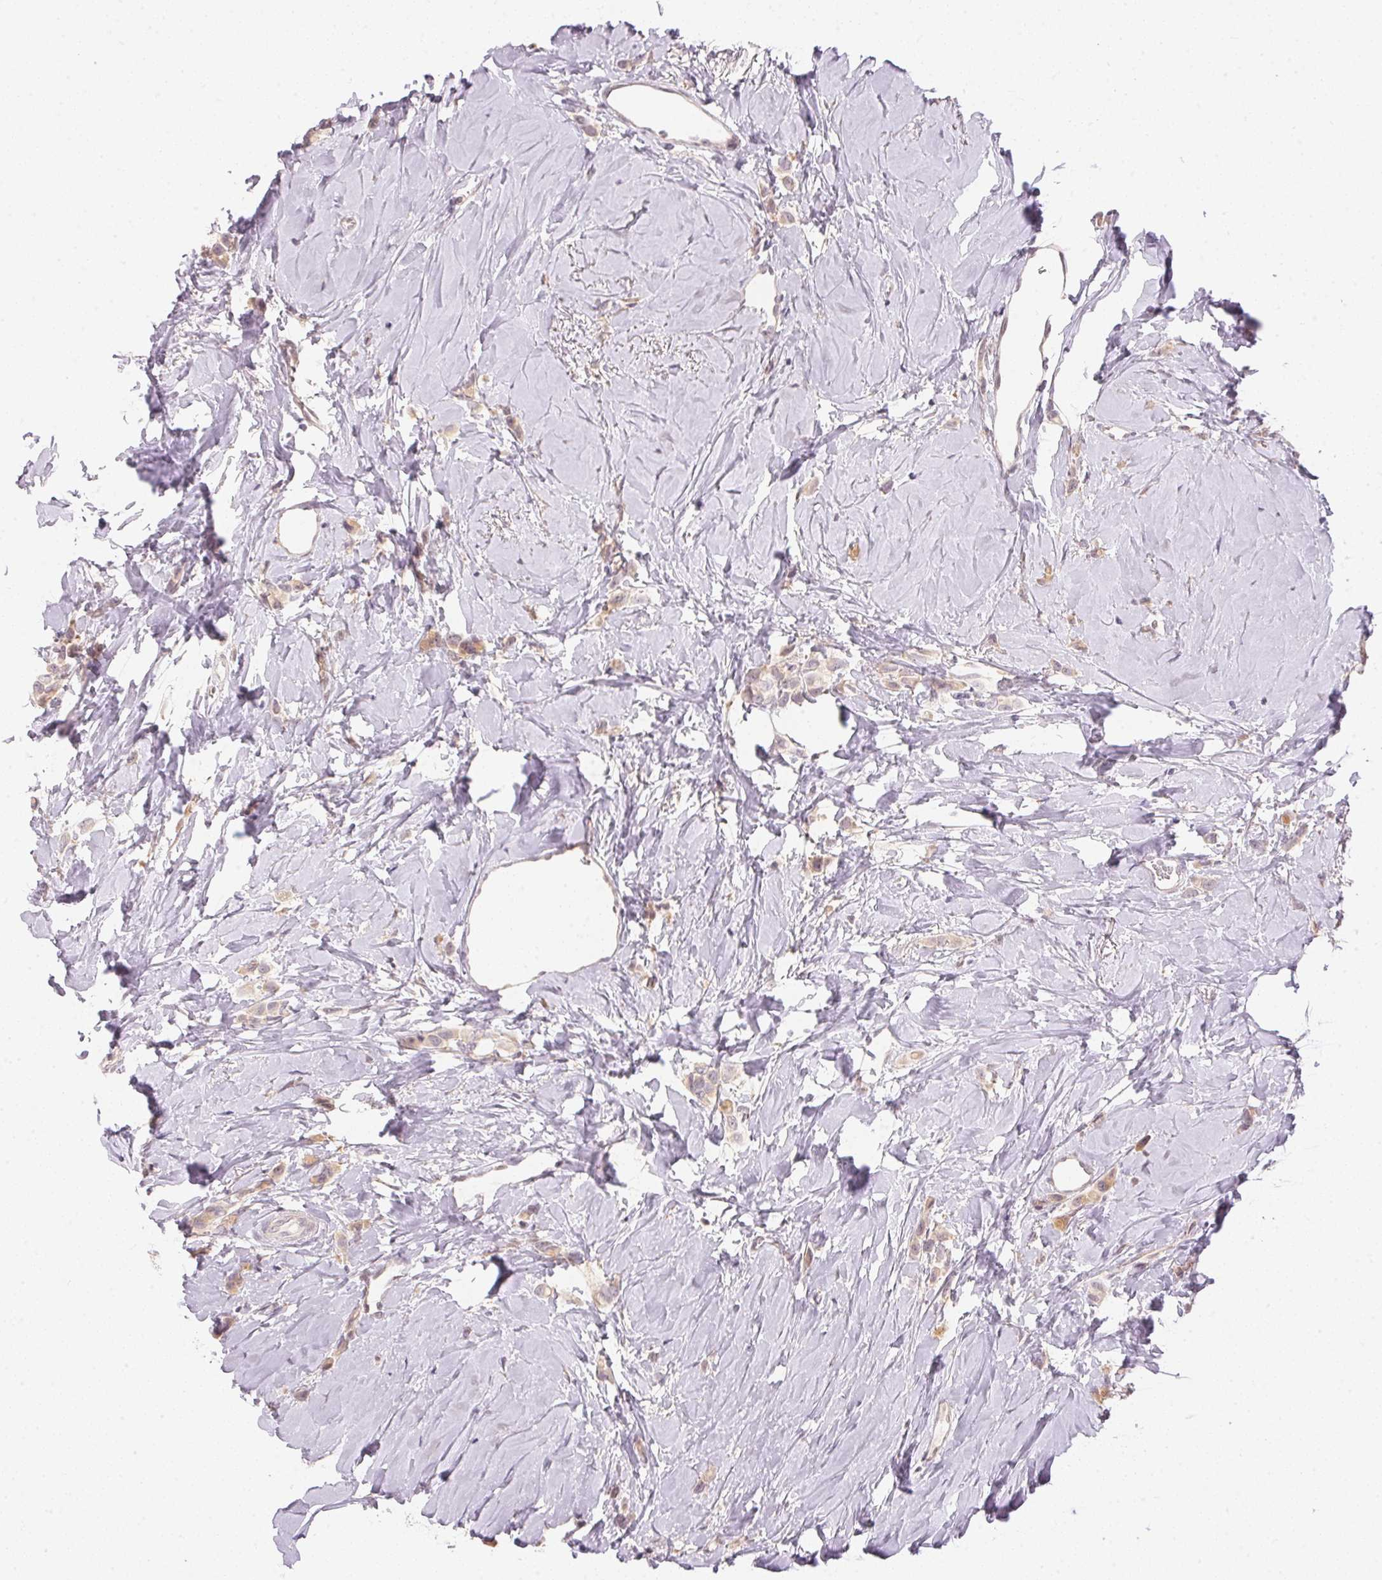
{"staining": {"intensity": "weak", "quantity": "<25%", "location": "cytoplasmic/membranous"}, "tissue": "breast cancer", "cell_type": "Tumor cells", "image_type": "cancer", "snomed": [{"axis": "morphology", "description": "Lobular carcinoma"}, {"axis": "topography", "description": "Breast"}], "caption": "An IHC image of breast cancer is shown. There is no staining in tumor cells of breast cancer.", "gene": "TTC23L", "patient": {"sex": "female", "age": 66}}